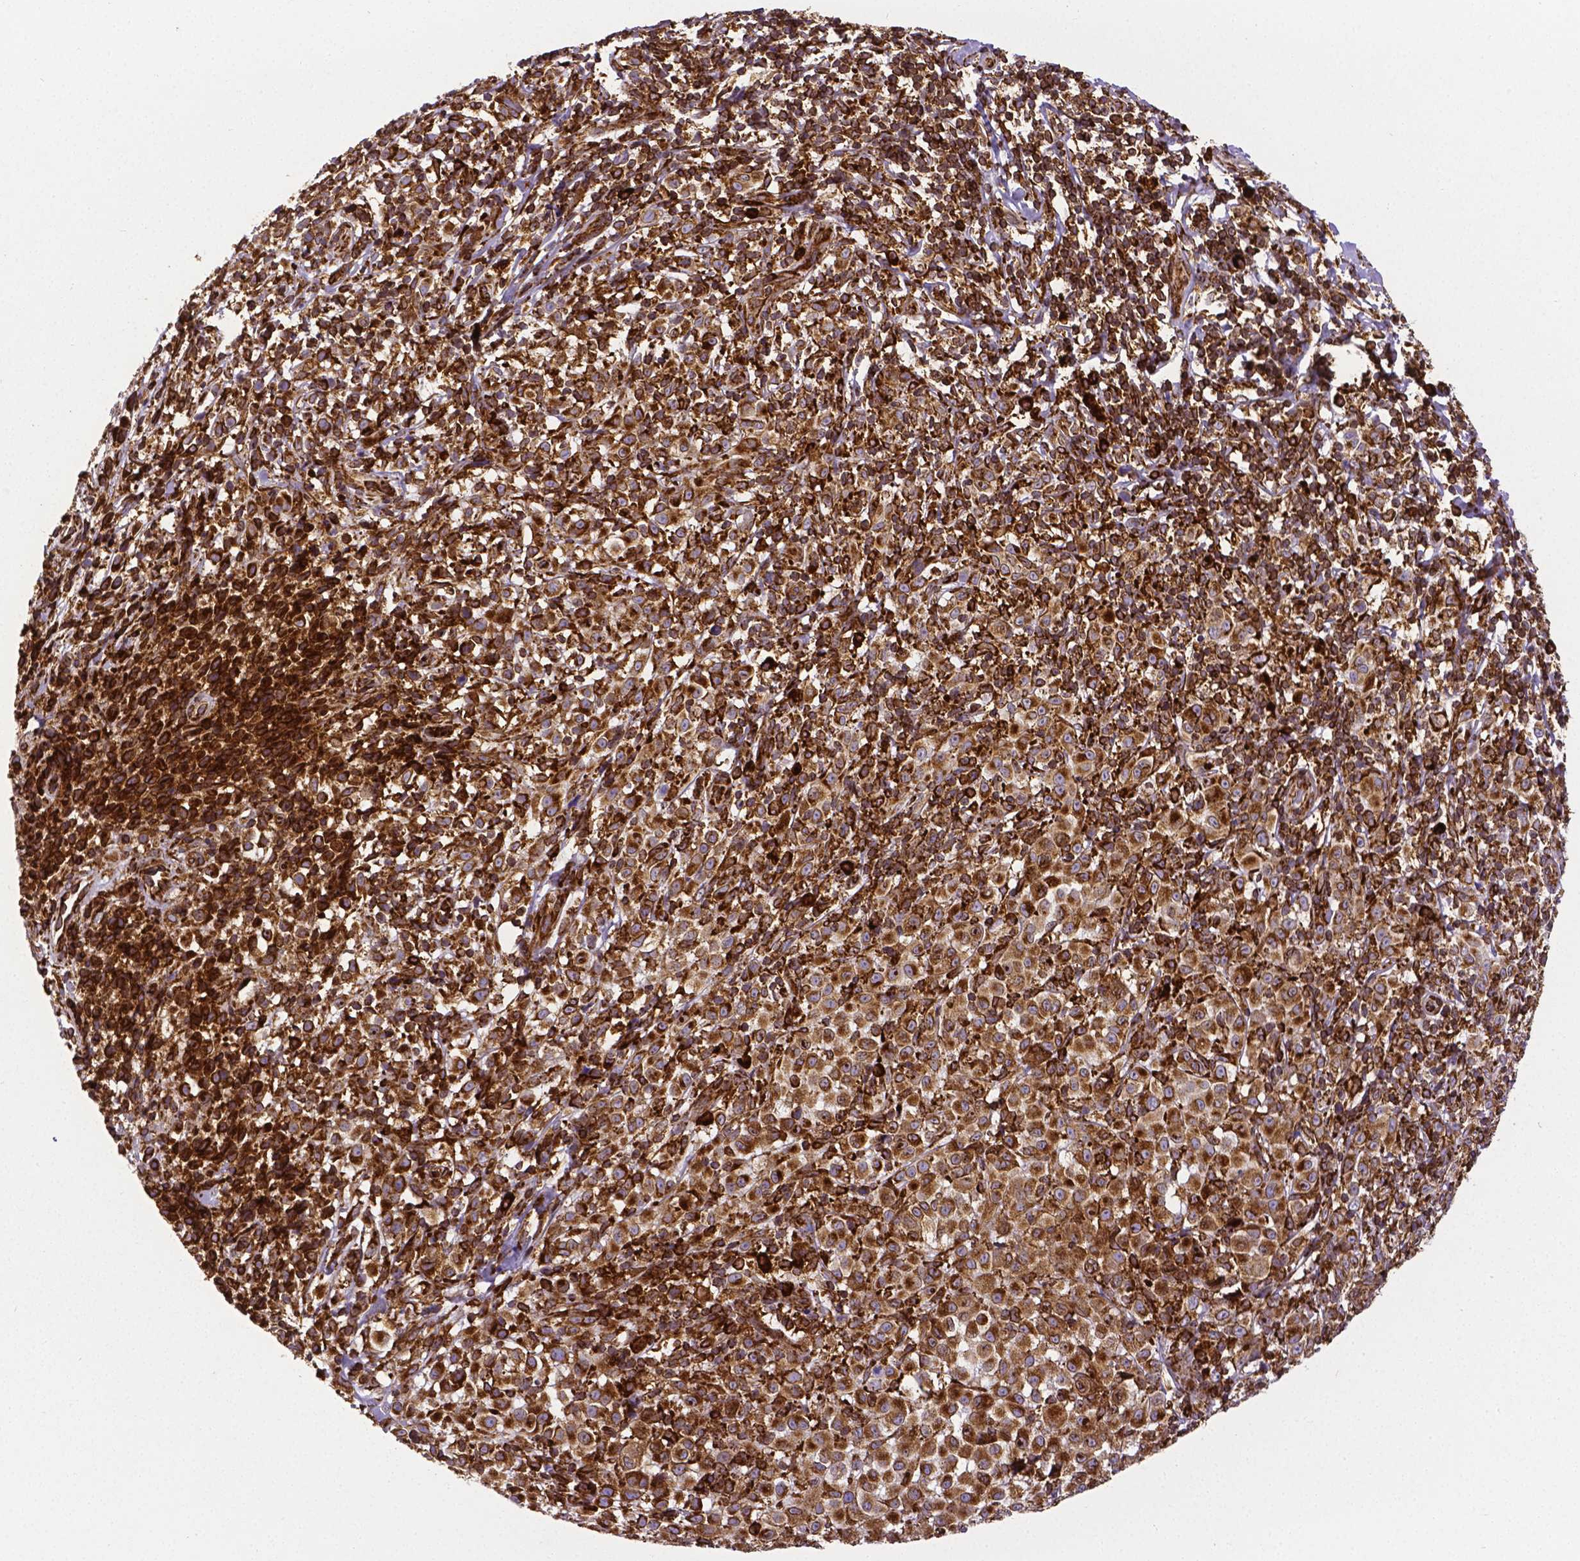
{"staining": {"intensity": "strong", "quantity": ">75%", "location": "cytoplasmic/membranous"}, "tissue": "melanoma", "cell_type": "Tumor cells", "image_type": "cancer", "snomed": [{"axis": "morphology", "description": "Malignant melanoma, NOS"}, {"axis": "topography", "description": "Skin"}], "caption": "The image demonstrates immunohistochemical staining of malignant melanoma. There is strong cytoplasmic/membranous expression is appreciated in approximately >75% of tumor cells. Nuclei are stained in blue.", "gene": "MTDH", "patient": {"sex": "male", "age": 85}}